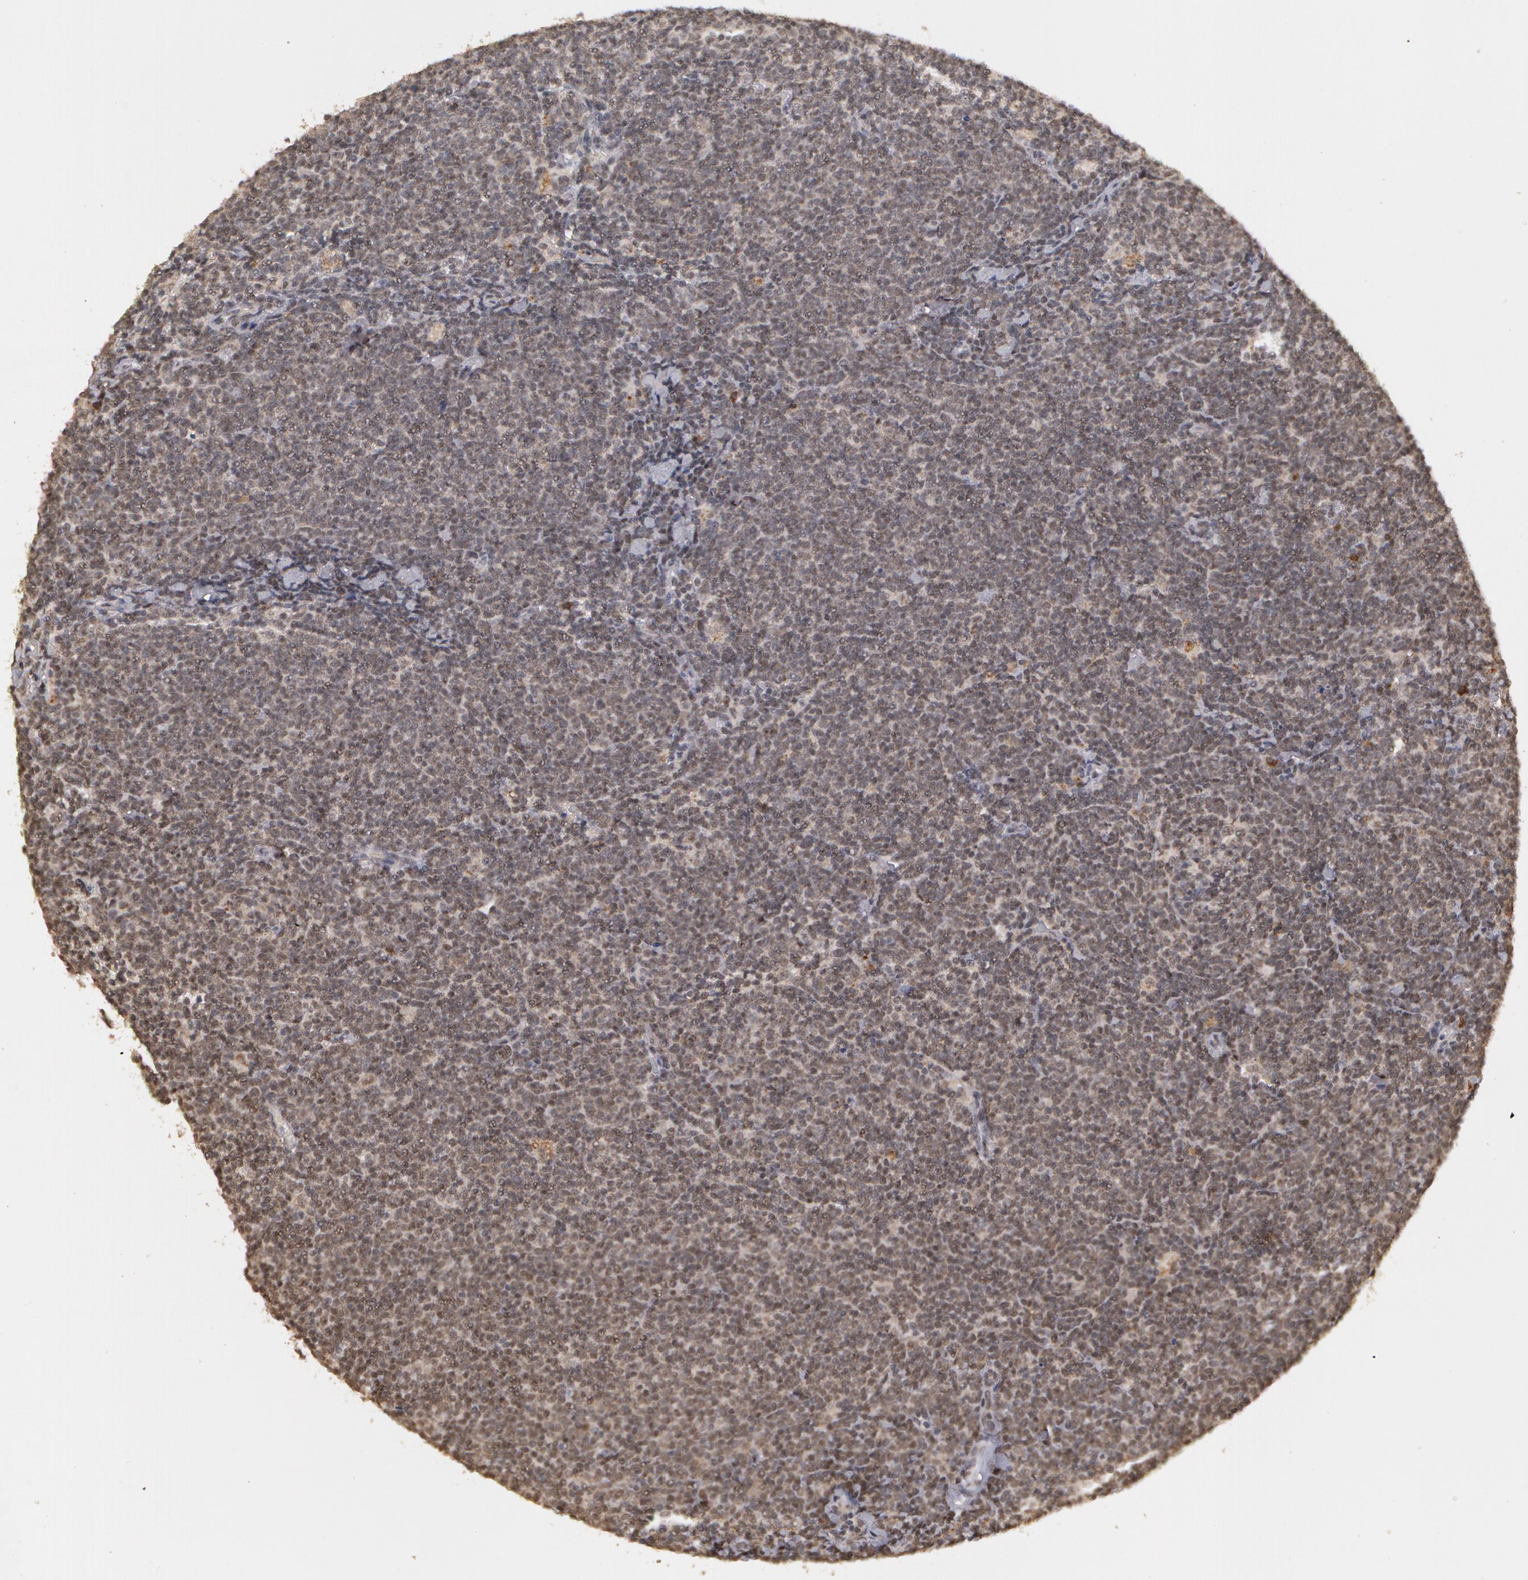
{"staining": {"intensity": "strong", "quantity": "<25%", "location": "nuclear"}, "tissue": "lymphoma", "cell_type": "Tumor cells", "image_type": "cancer", "snomed": [{"axis": "morphology", "description": "Malignant lymphoma, non-Hodgkin's type, Low grade"}, {"axis": "topography", "description": "Lymph node"}], "caption": "IHC (DAB) staining of human malignant lymphoma, non-Hodgkin's type (low-grade) exhibits strong nuclear protein staining in approximately <25% of tumor cells.", "gene": "GLIS1", "patient": {"sex": "male", "age": 65}}